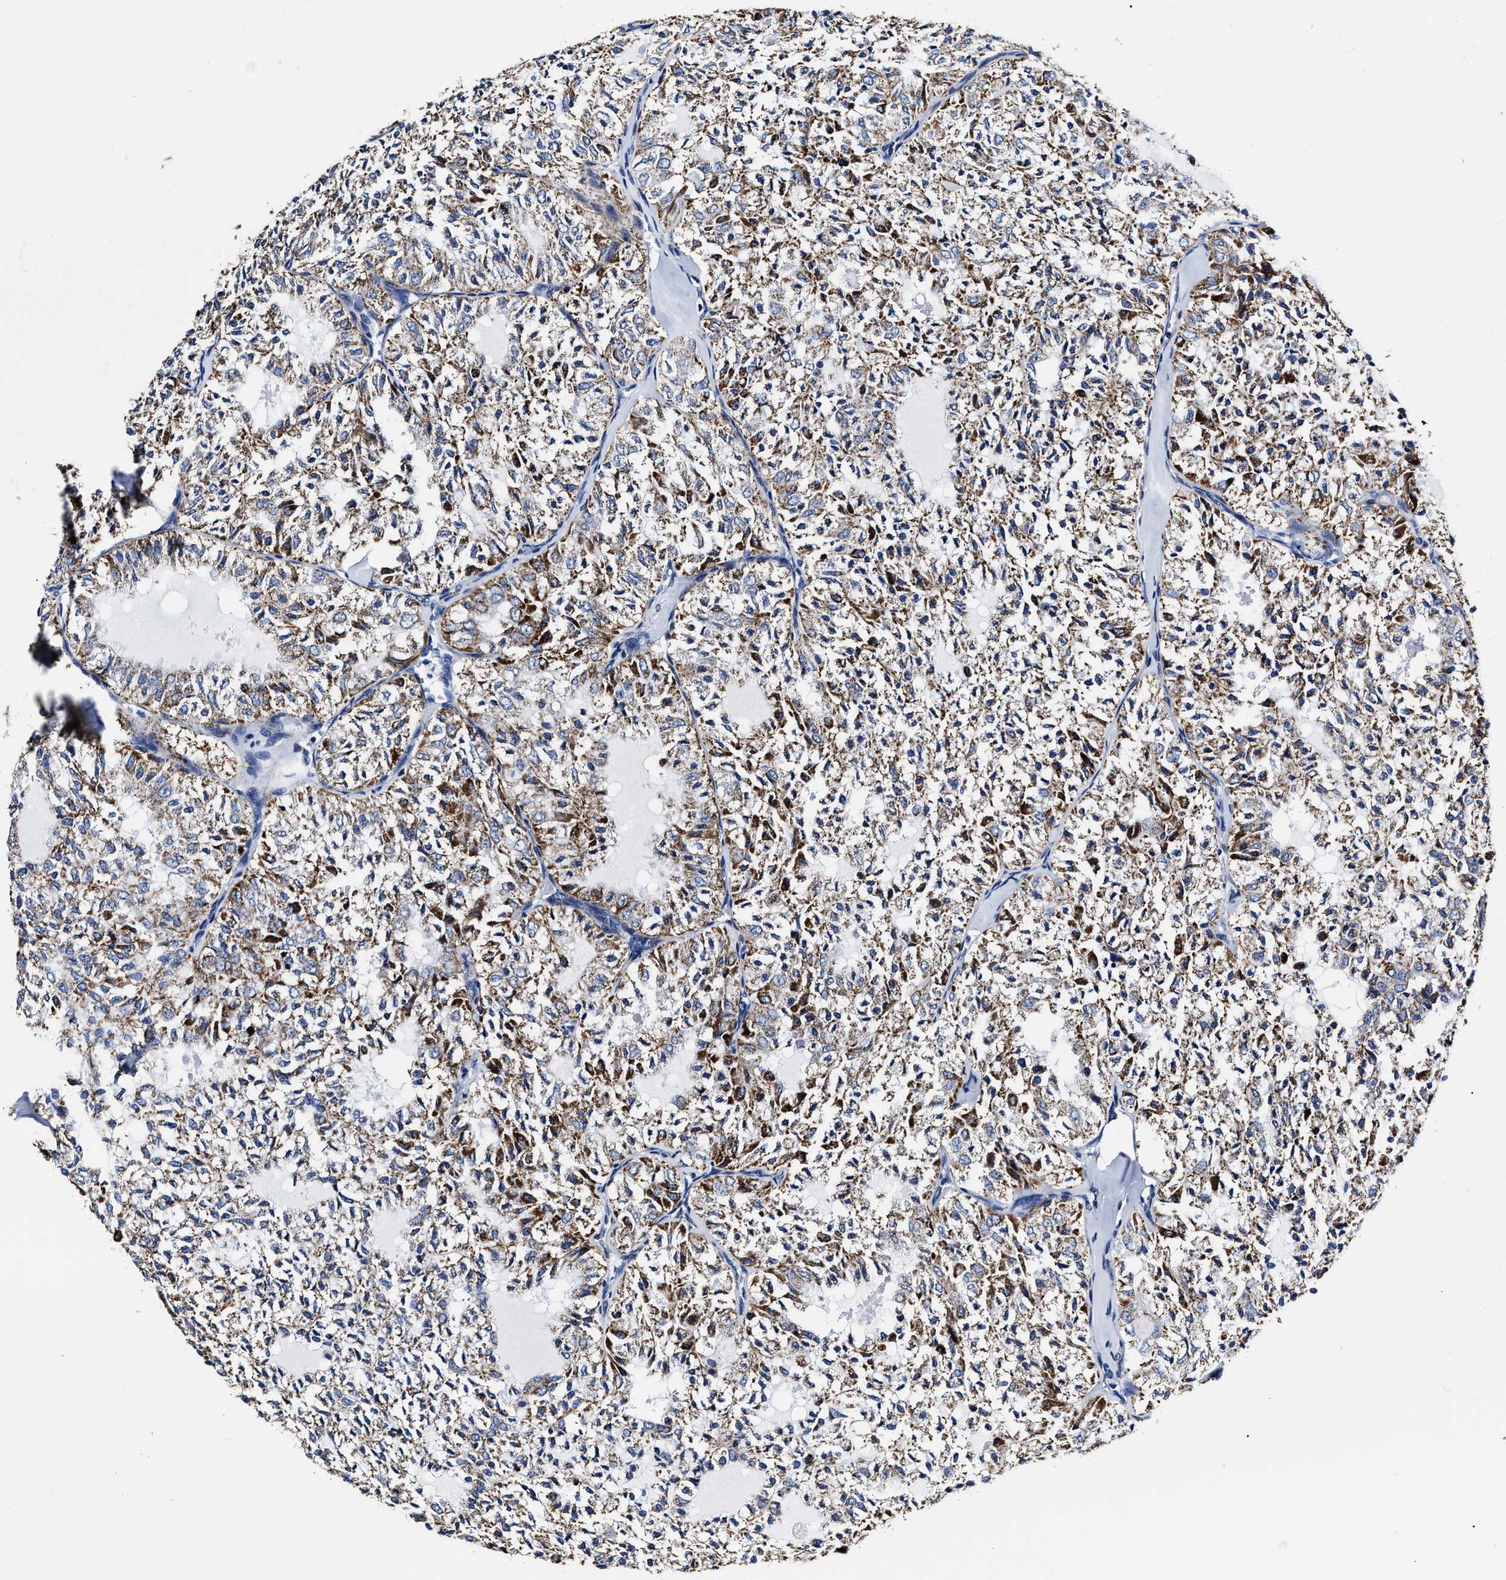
{"staining": {"intensity": "moderate", "quantity": ">75%", "location": "cytoplasmic/membranous"}, "tissue": "thyroid cancer", "cell_type": "Tumor cells", "image_type": "cancer", "snomed": [{"axis": "morphology", "description": "Follicular adenoma carcinoma, NOS"}, {"axis": "topography", "description": "Thyroid gland"}], "caption": "Immunohistochemistry (IHC) image of neoplastic tissue: human thyroid cancer (follicular adenoma carcinoma) stained using immunohistochemistry demonstrates medium levels of moderate protein expression localized specifically in the cytoplasmic/membranous of tumor cells, appearing as a cytoplasmic/membranous brown color.", "gene": "HINT2", "patient": {"sex": "male", "age": 75}}